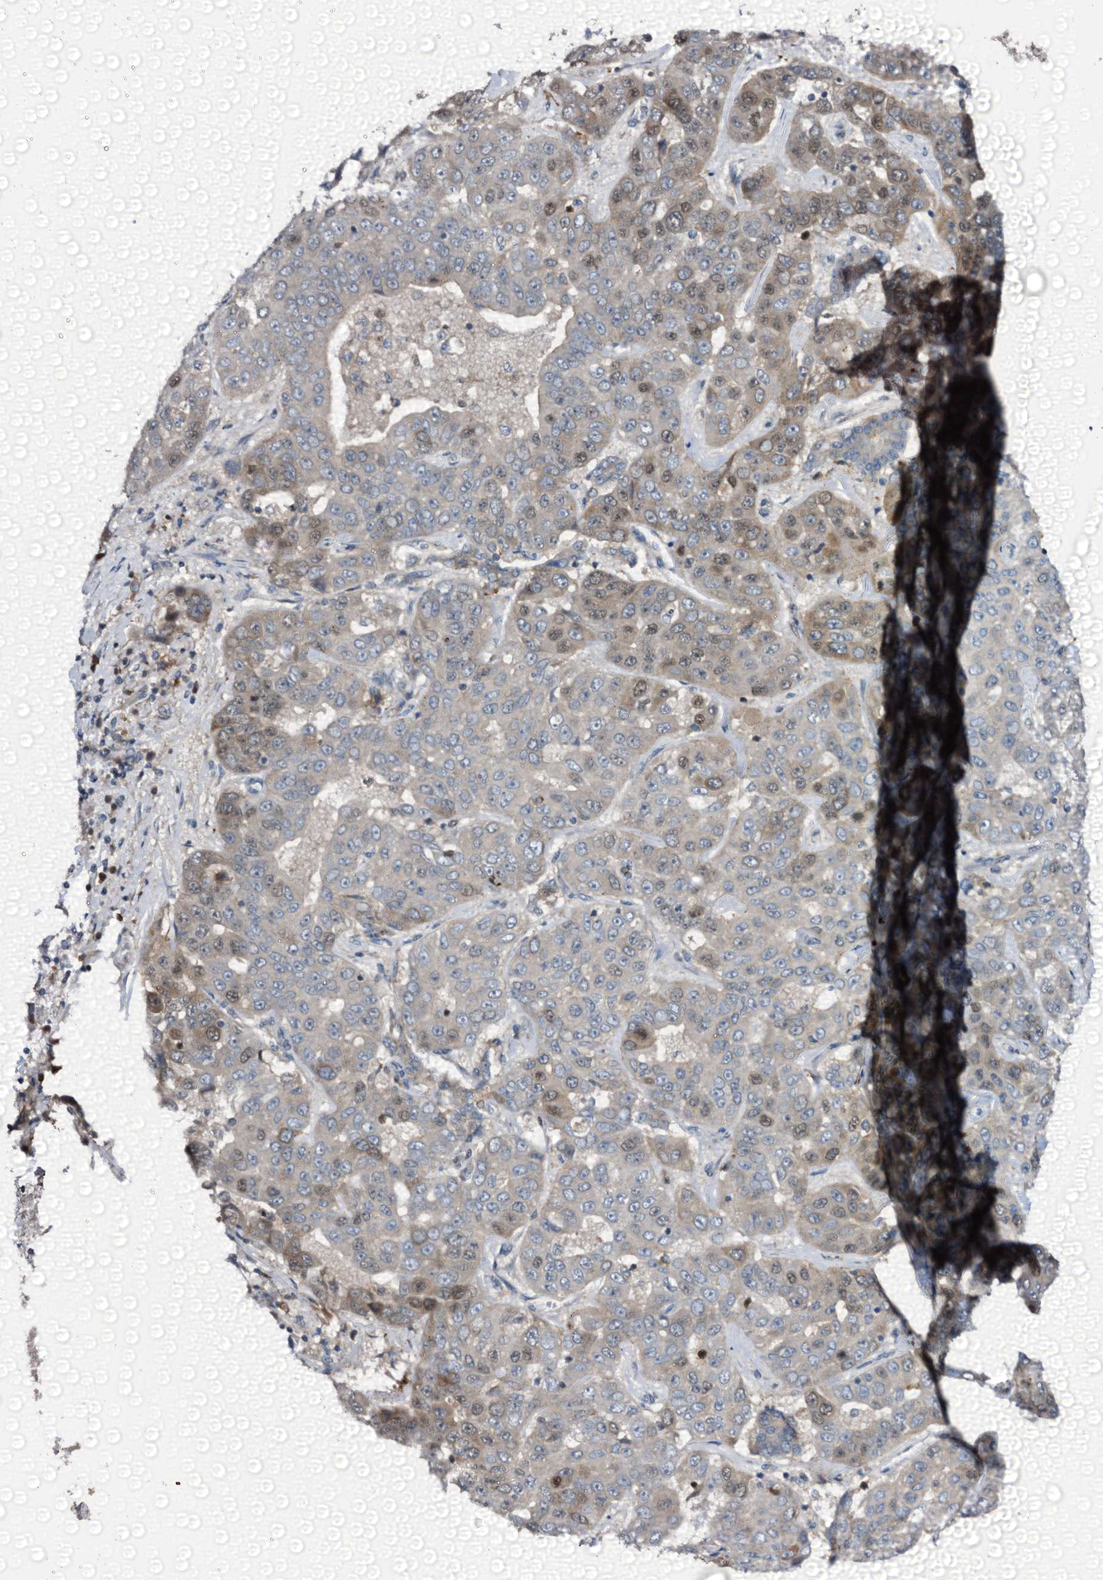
{"staining": {"intensity": "weak", "quantity": "25%-75%", "location": "cytoplasmic/membranous,nuclear"}, "tissue": "liver cancer", "cell_type": "Tumor cells", "image_type": "cancer", "snomed": [{"axis": "morphology", "description": "Cholangiocarcinoma"}, {"axis": "topography", "description": "Liver"}], "caption": "Tumor cells show low levels of weak cytoplasmic/membranous and nuclear positivity in approximately 25%-75% of cells in liver cancer. The staining is performed using DAB brown chromogen to label protein expression. The nuclei are counter-stained blue using hematoxylin.", "gene": "NCAPD2", "patient": {"sex": "female", "age": 52}}